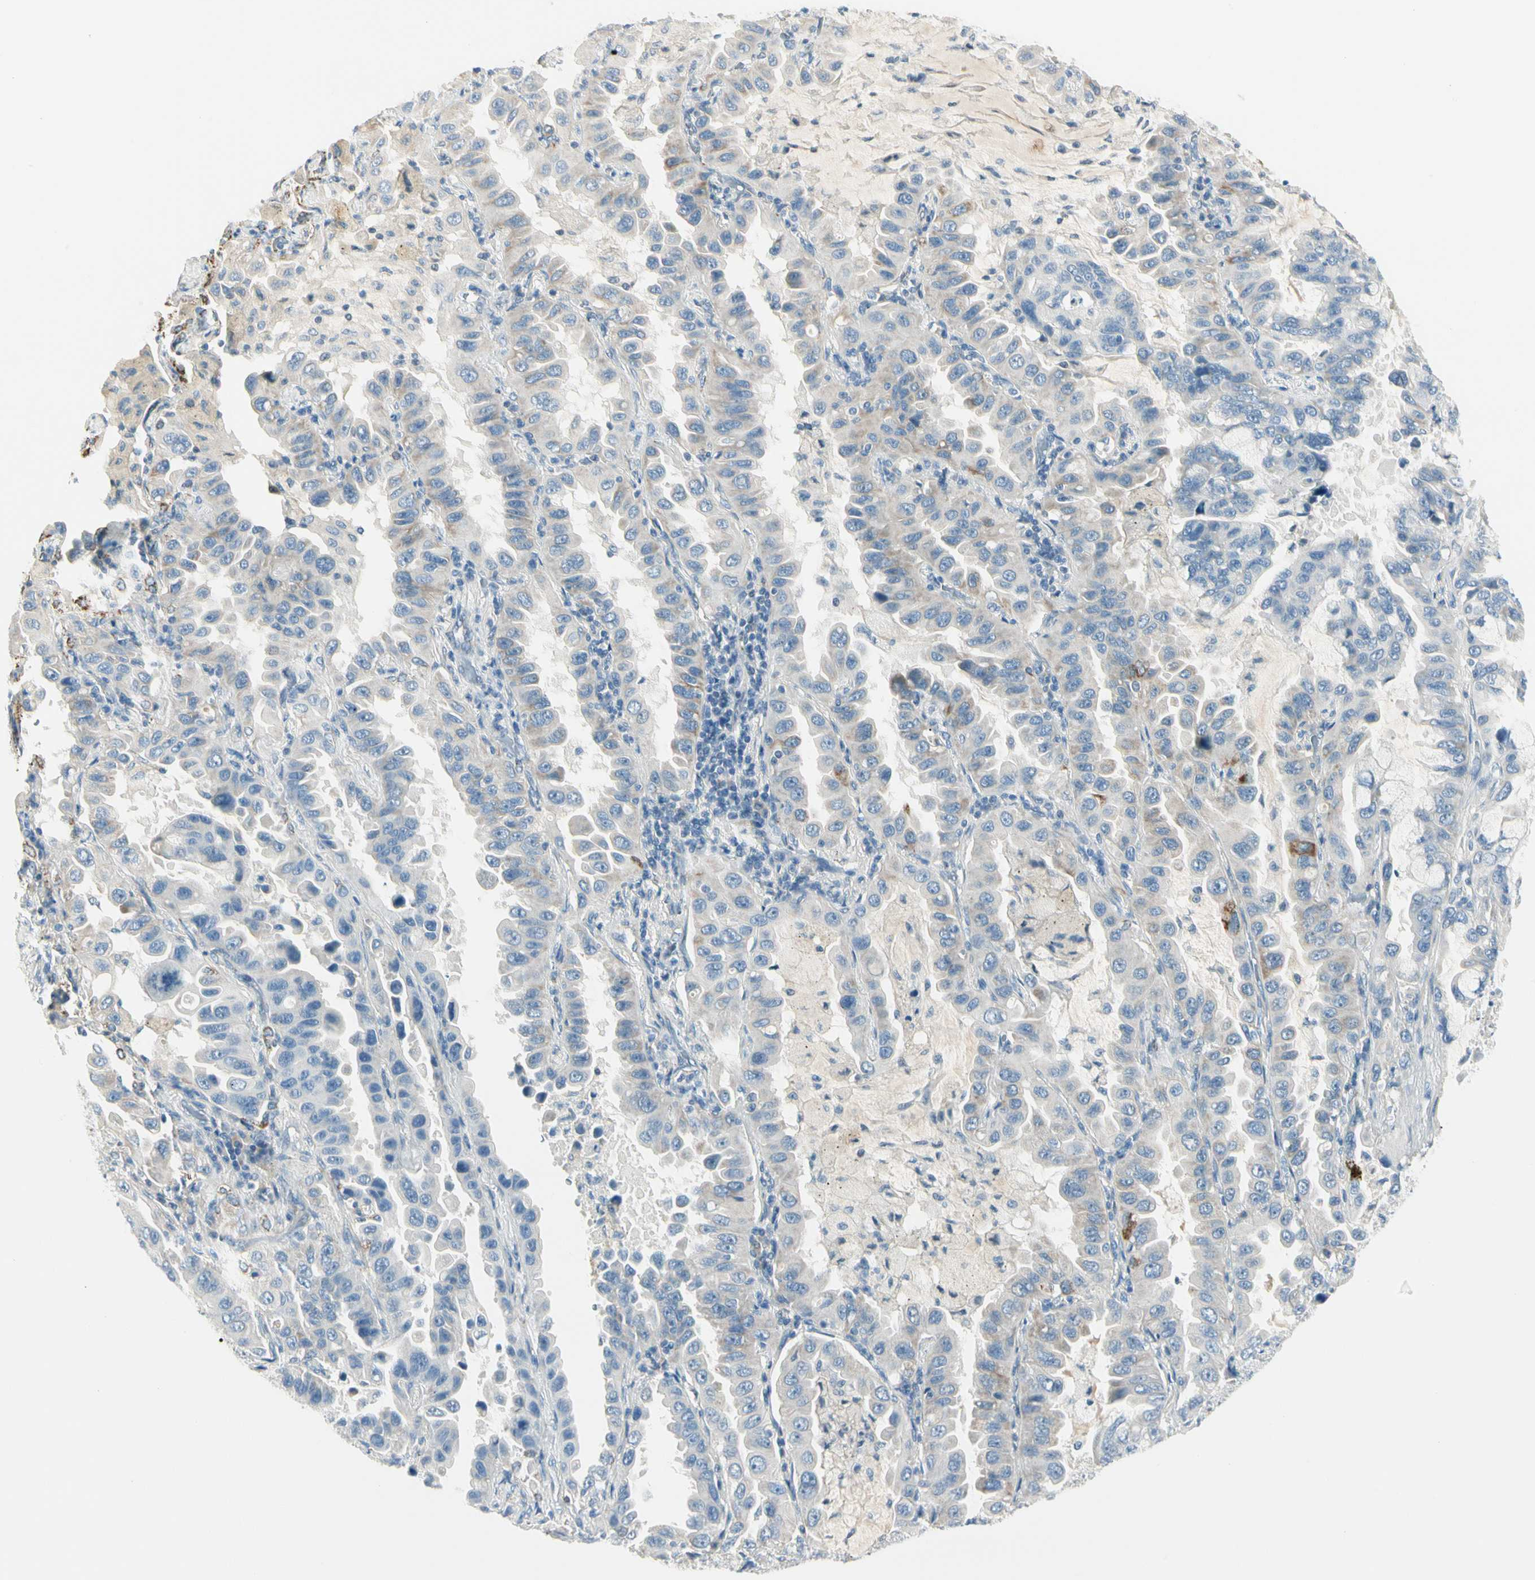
{"staining": {"intensity": "moderate", "quantity": "<25%", "location": "cytoplasmic/membranous"}, "tissue": "lung cancer", "cell_type": "Tumor cells", "image_type": "cancer", "snomed": [{"axis": "morphology", "description": "Adenocarcinoma, NOS"}, {"axis": "topography", "description": "Lung"}], "caption": "This image reveals adenocarcinoma (lung) stained with IHC to label a protein in brown. The cytoplasmic/membranous of tumor cells show moderate positivity for the protein. Nuclei are counter-stained blue.", "gene": "SLC6A15", "patient": {"sex": "male", "age": 64}}